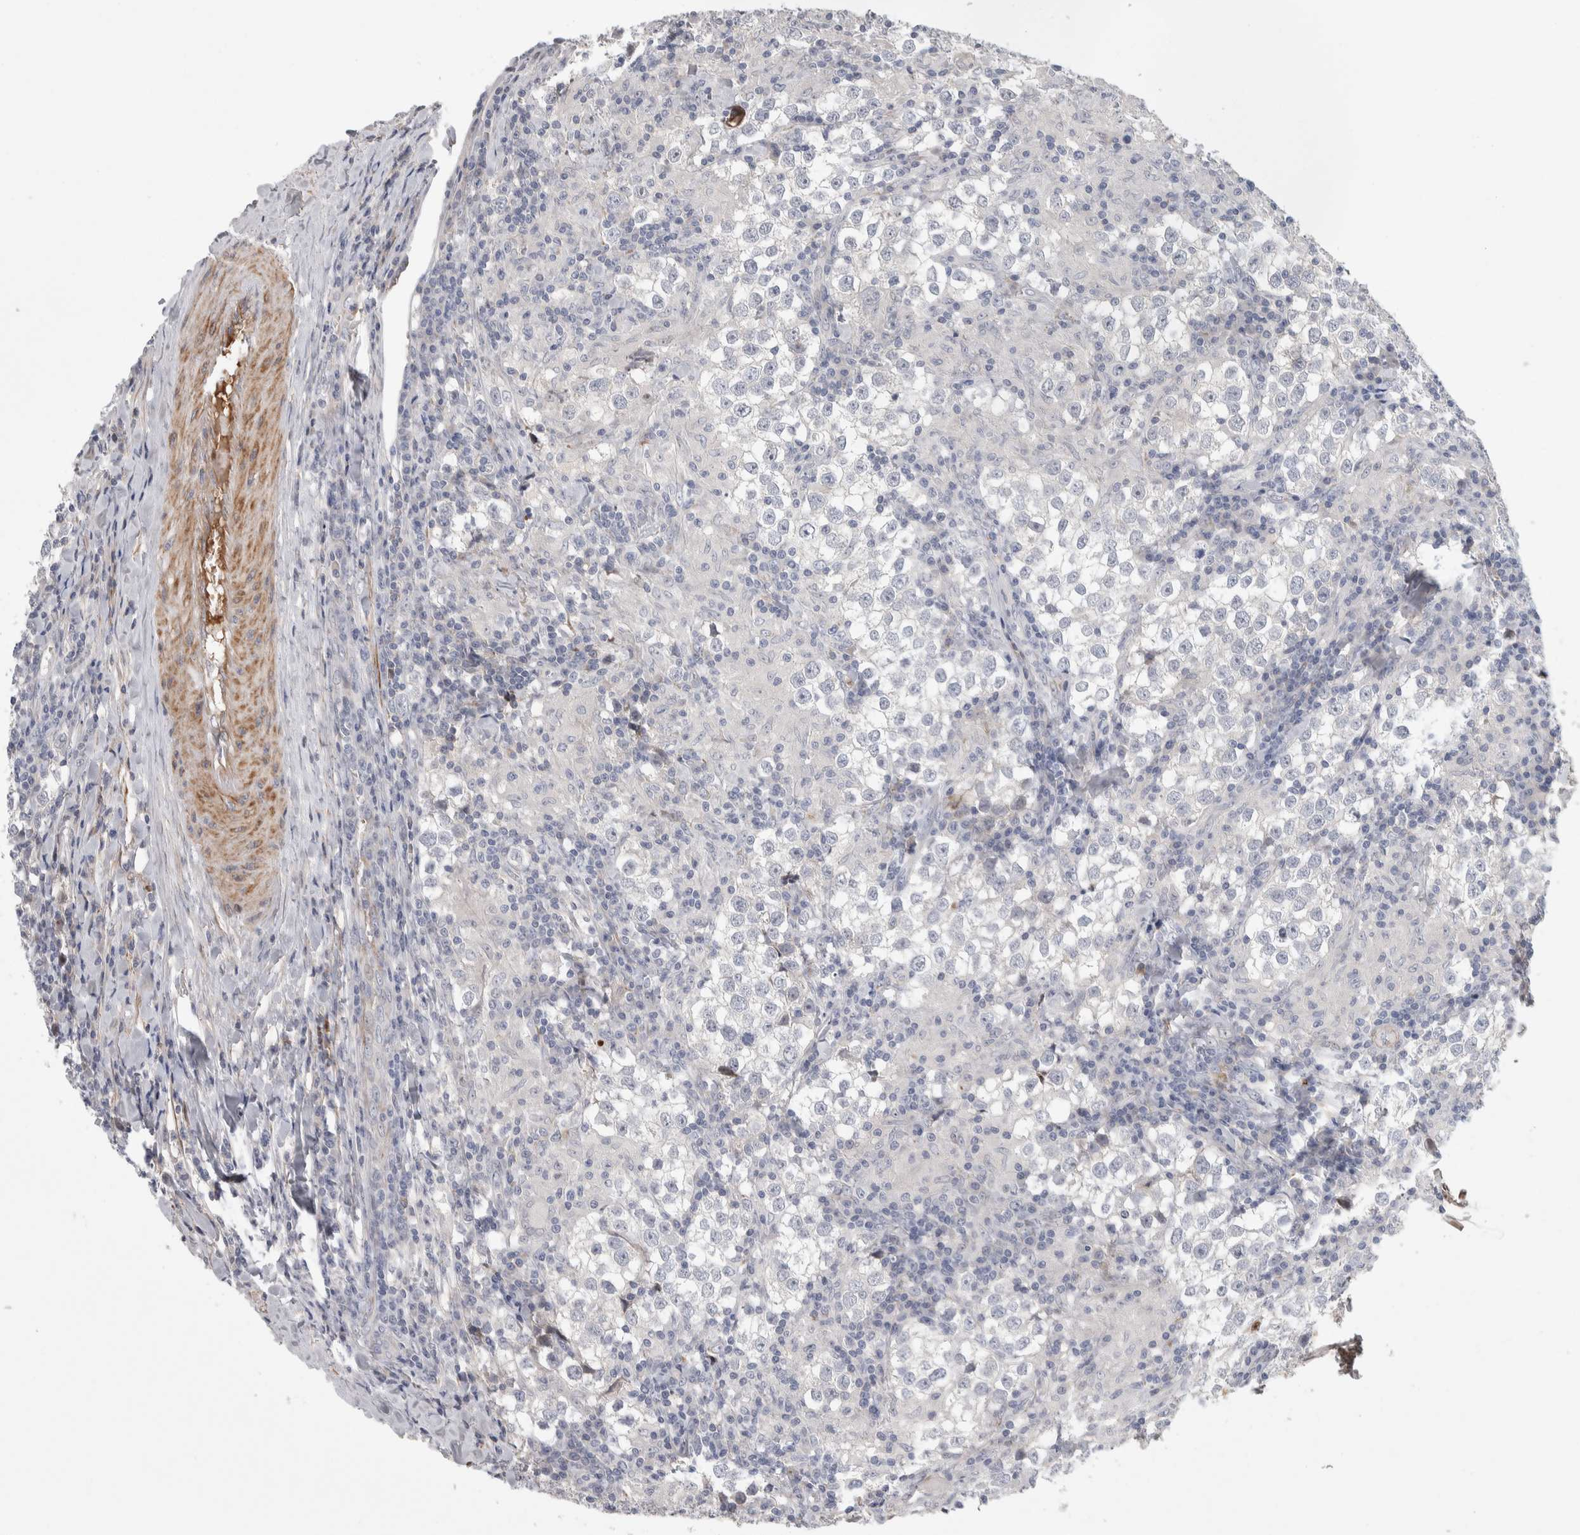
{"staining": {"intensity": "negative", "quantity": "none", "location": "none"}, "tissue": "testis cancer", "cell_type": "Tumor cells", "image_type": "cancer", "snomed": [{"axis": "morphology", "description": "Seminoma, NOS"}, {"axis": "morphology", "description": "Carcinoma, Embryonal, NOS"}, {"axis": "topography", "description": "Testis"}], "caption": "Tumor cells show no significant protein positivity in testis cancer.", "gene": "PSMG3", "patient": {"sex": "male", "age": 36}}